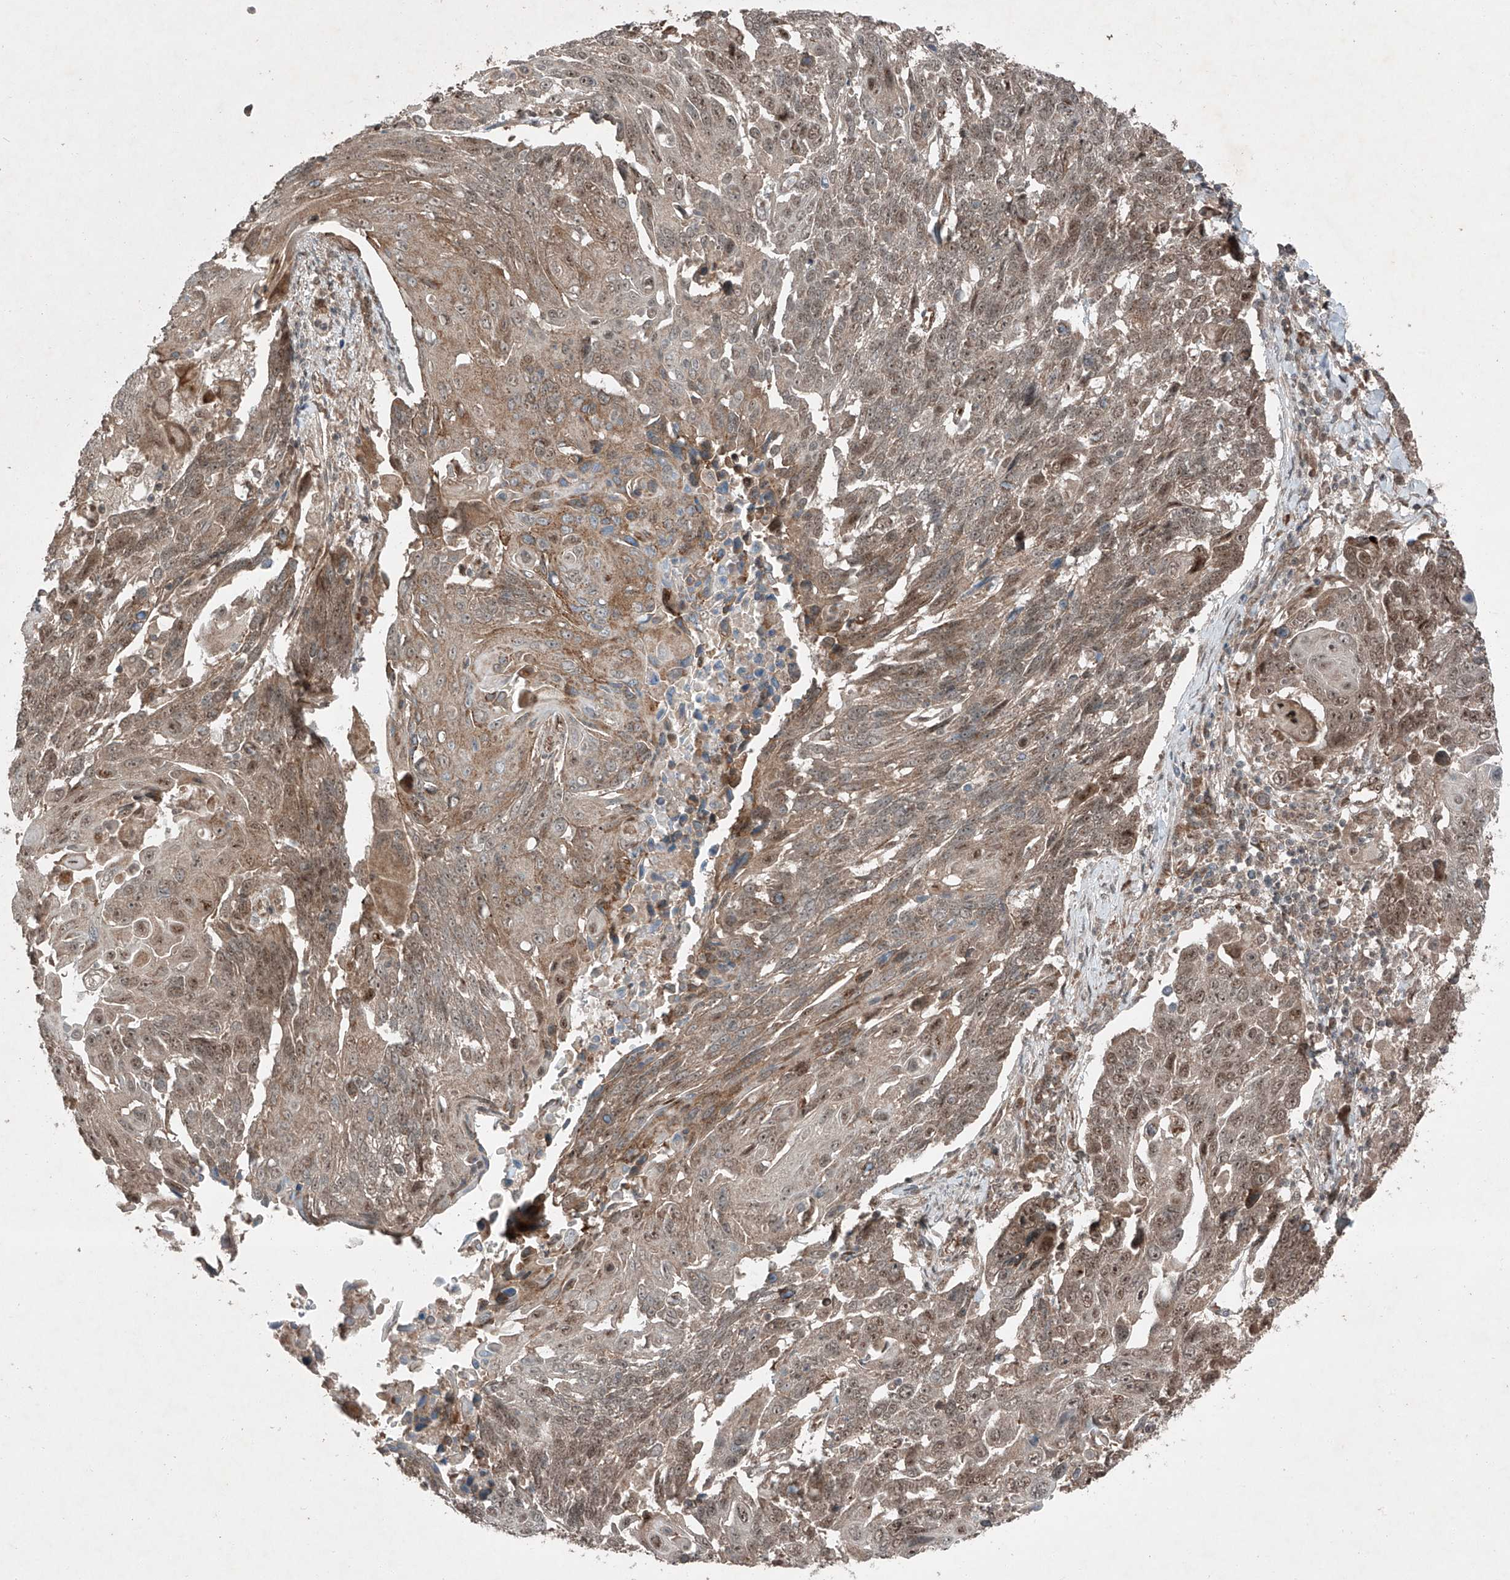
{"staining": {"intensity": "weak", "quantity": ">75%", "location": "cytoplasmic/membranous,nuclear"}, "tissue": "lung cancer", "cell_type": "Tumor cells", "image_type": "cancer", "snomed": [{"axis": "morphology", "description": "Squamous cell carcinoma, NOS"}, {"axis": "topography", "description": "Lung"}], "caption": "Weak cytoplasmic/membranous and nuclear protein expression is present in about >75% of tumor cells in squamous cell carcinoma (lung).", "gene": "ZNF620", "patient": {"sex": "male", "age": 66}}